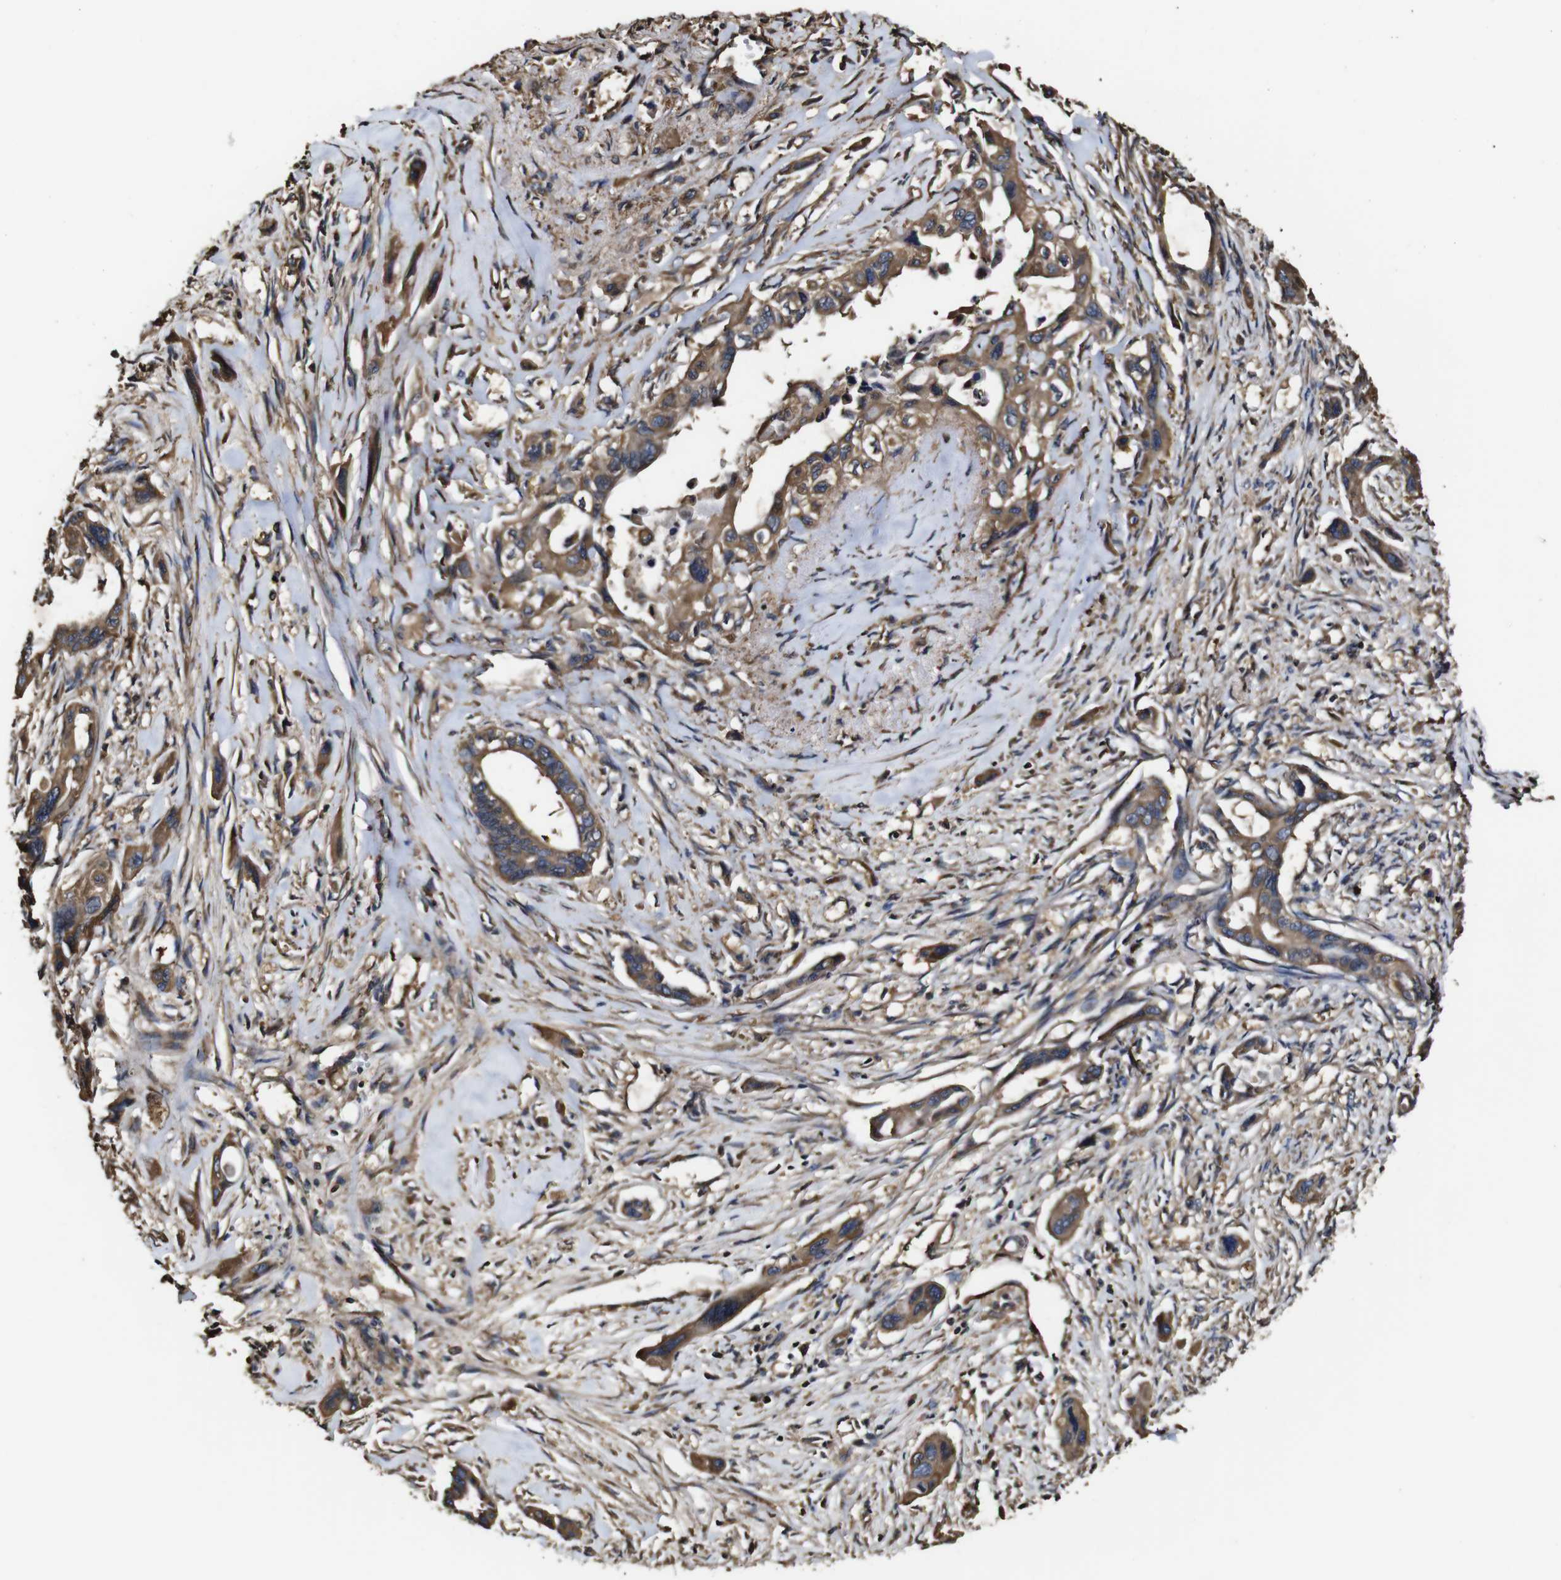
{"staining": {"intensity": "moderate", "quantity": ">75%", "location": "cytoplasmic/membranous"}, "tissue": "pancreatic cancer", "cell_type": "Tumor cells", "image_type": "cancer", "snomed": [{"axis": "morphology", "description": "Adenocarcinoma, NOS"}, {"axis": "topography", "description": "Pancreas"}], "caption": "Human adenocarcinoma (pancreatic) stained with a brown dye displays moderate cytoplasmic/membranous positive staining in approximately >75% of tumor cells.", "gene": "MSN", "patient": {"sex": "male", "age": 73}}